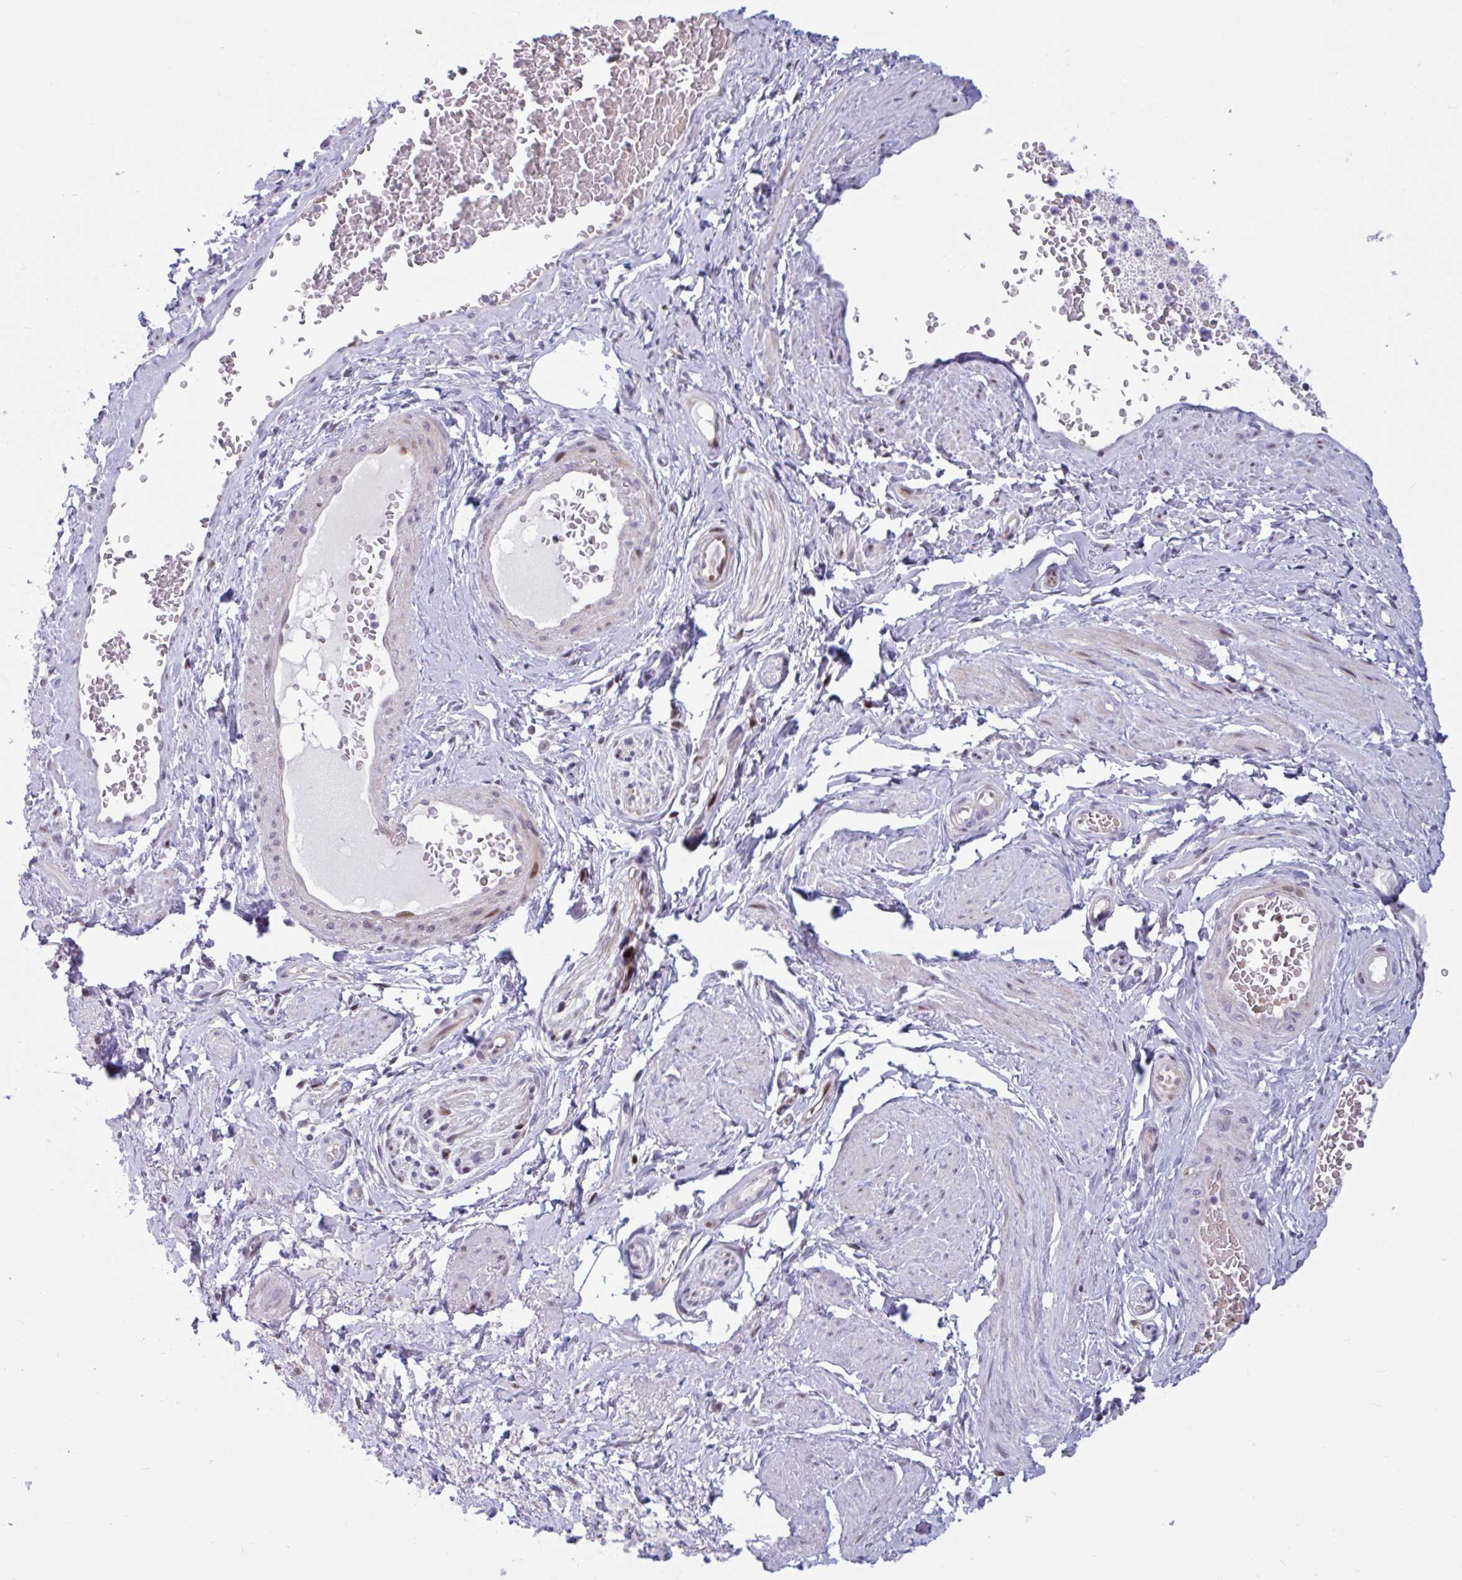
{"staining": {"intensity": "negative", "quantity": "none", "location": "none"}, "tissue": "adipose tissue", "cell_type": "Adipocytes", "image_type": "normal", "snomed": [{"axis": "morphology", "description": "Normal tissue, NOS"}, {"axis": "topography", "description": "Vagina"}, {"axis": "topography", "description": "Peripheral nerve tissue"}], "caption": "DAB (3,3'-diaminobenzidine) immunohistochemical staining of benign human adipose tissue shows no significant staining in adipocytes.", "gene": "RBL1", "patient": {"sex": "female", "age": 71}}